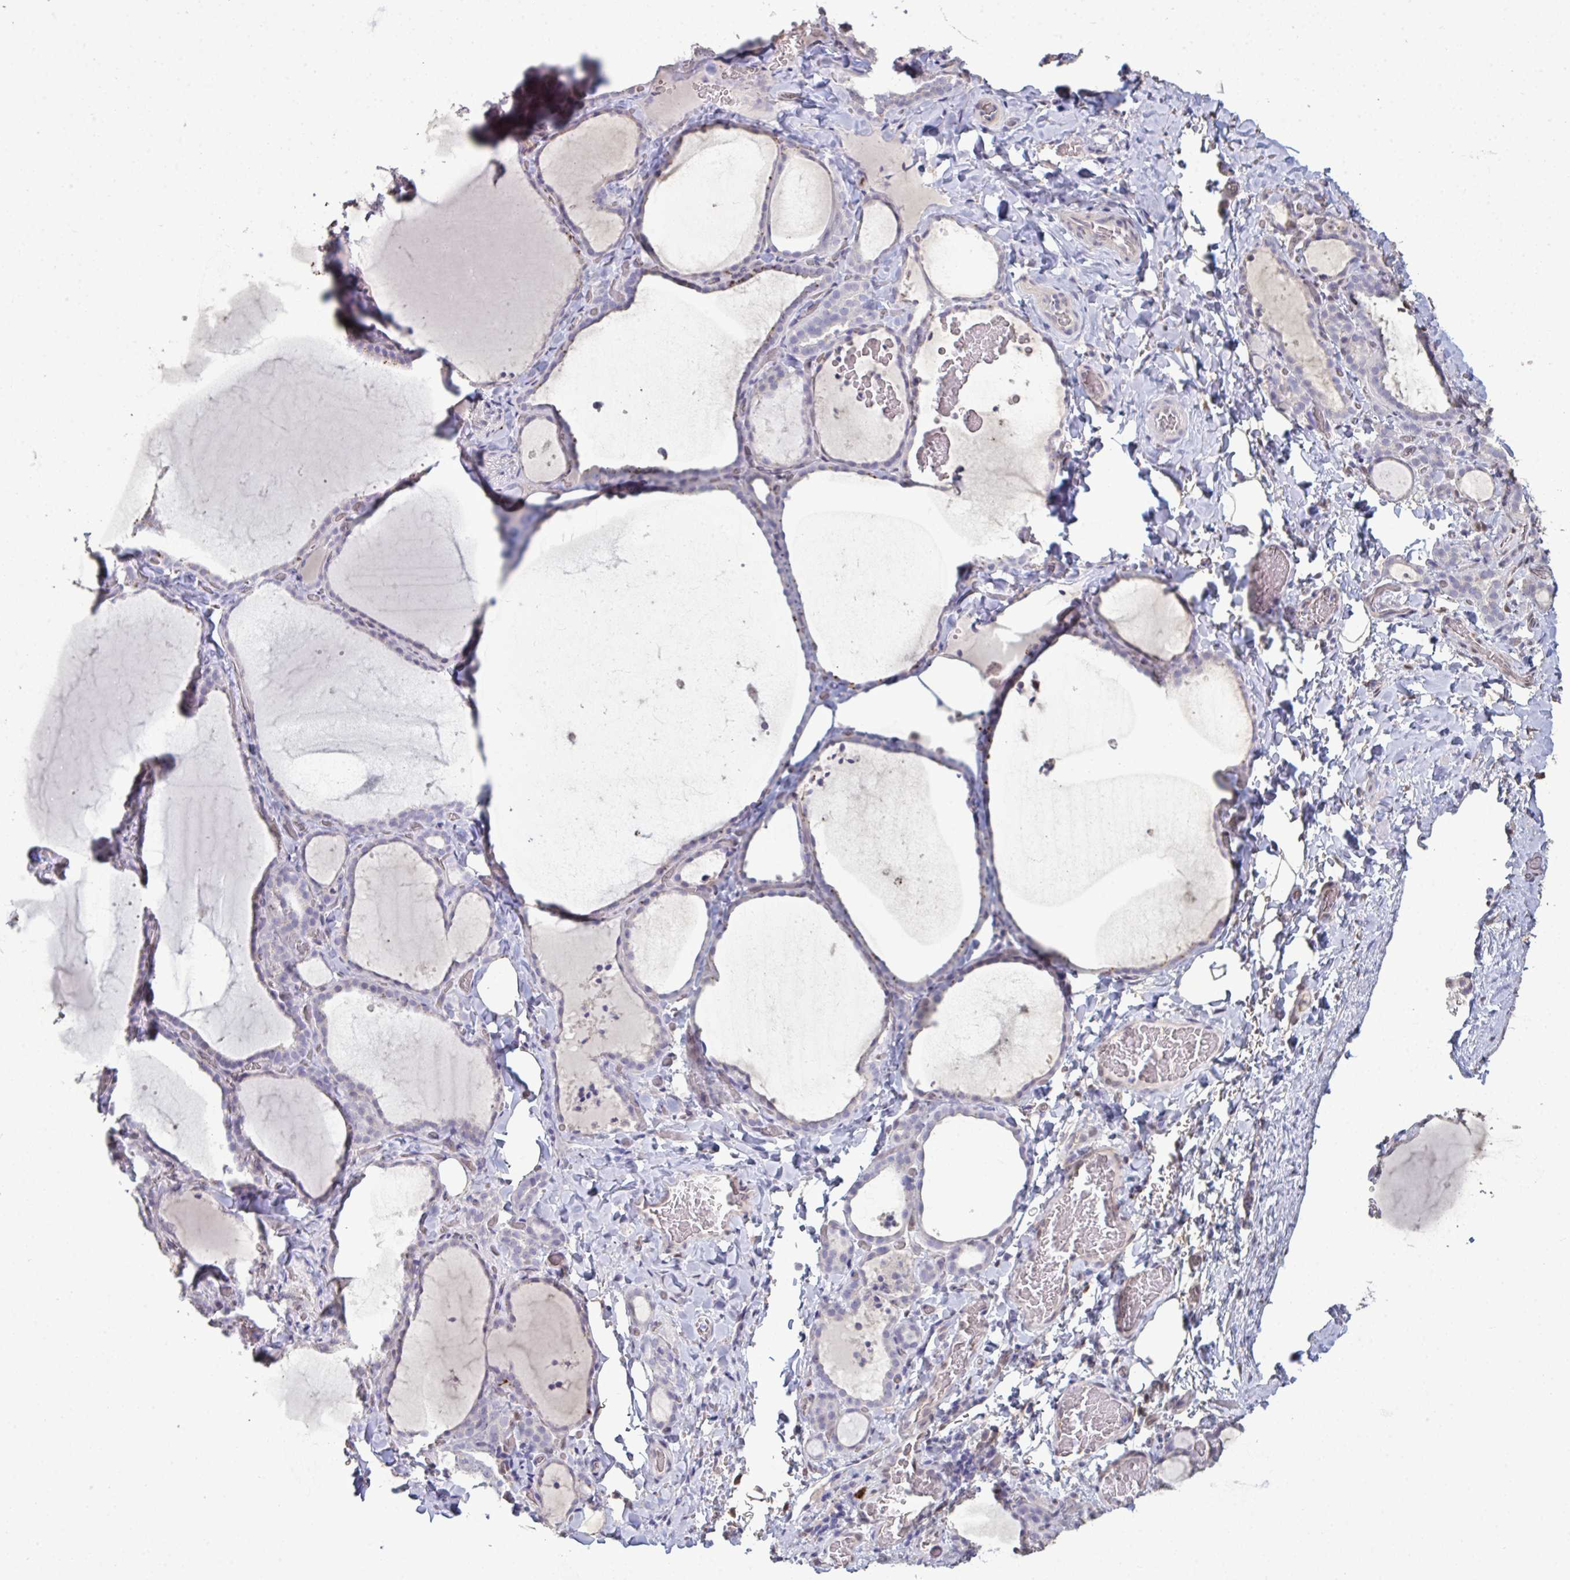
{"staining": {"intensity": "negative", "quantity": "none", "location": "none"}, "tissue": "thyroid gland", "cell_type": "Glandular cells", "image_type": "normal", "snomed": [{"axis": "morphology", "description": "Normal tissue, NOS"}, {"axis": "topography", "description": "Thyroid gland"}], "caption": "An image of thyroid gland stained for a protein reveals no brown staining in glandular cells.", "gene": "SETD7", "patient": {"sex": "female", "age": 22}}